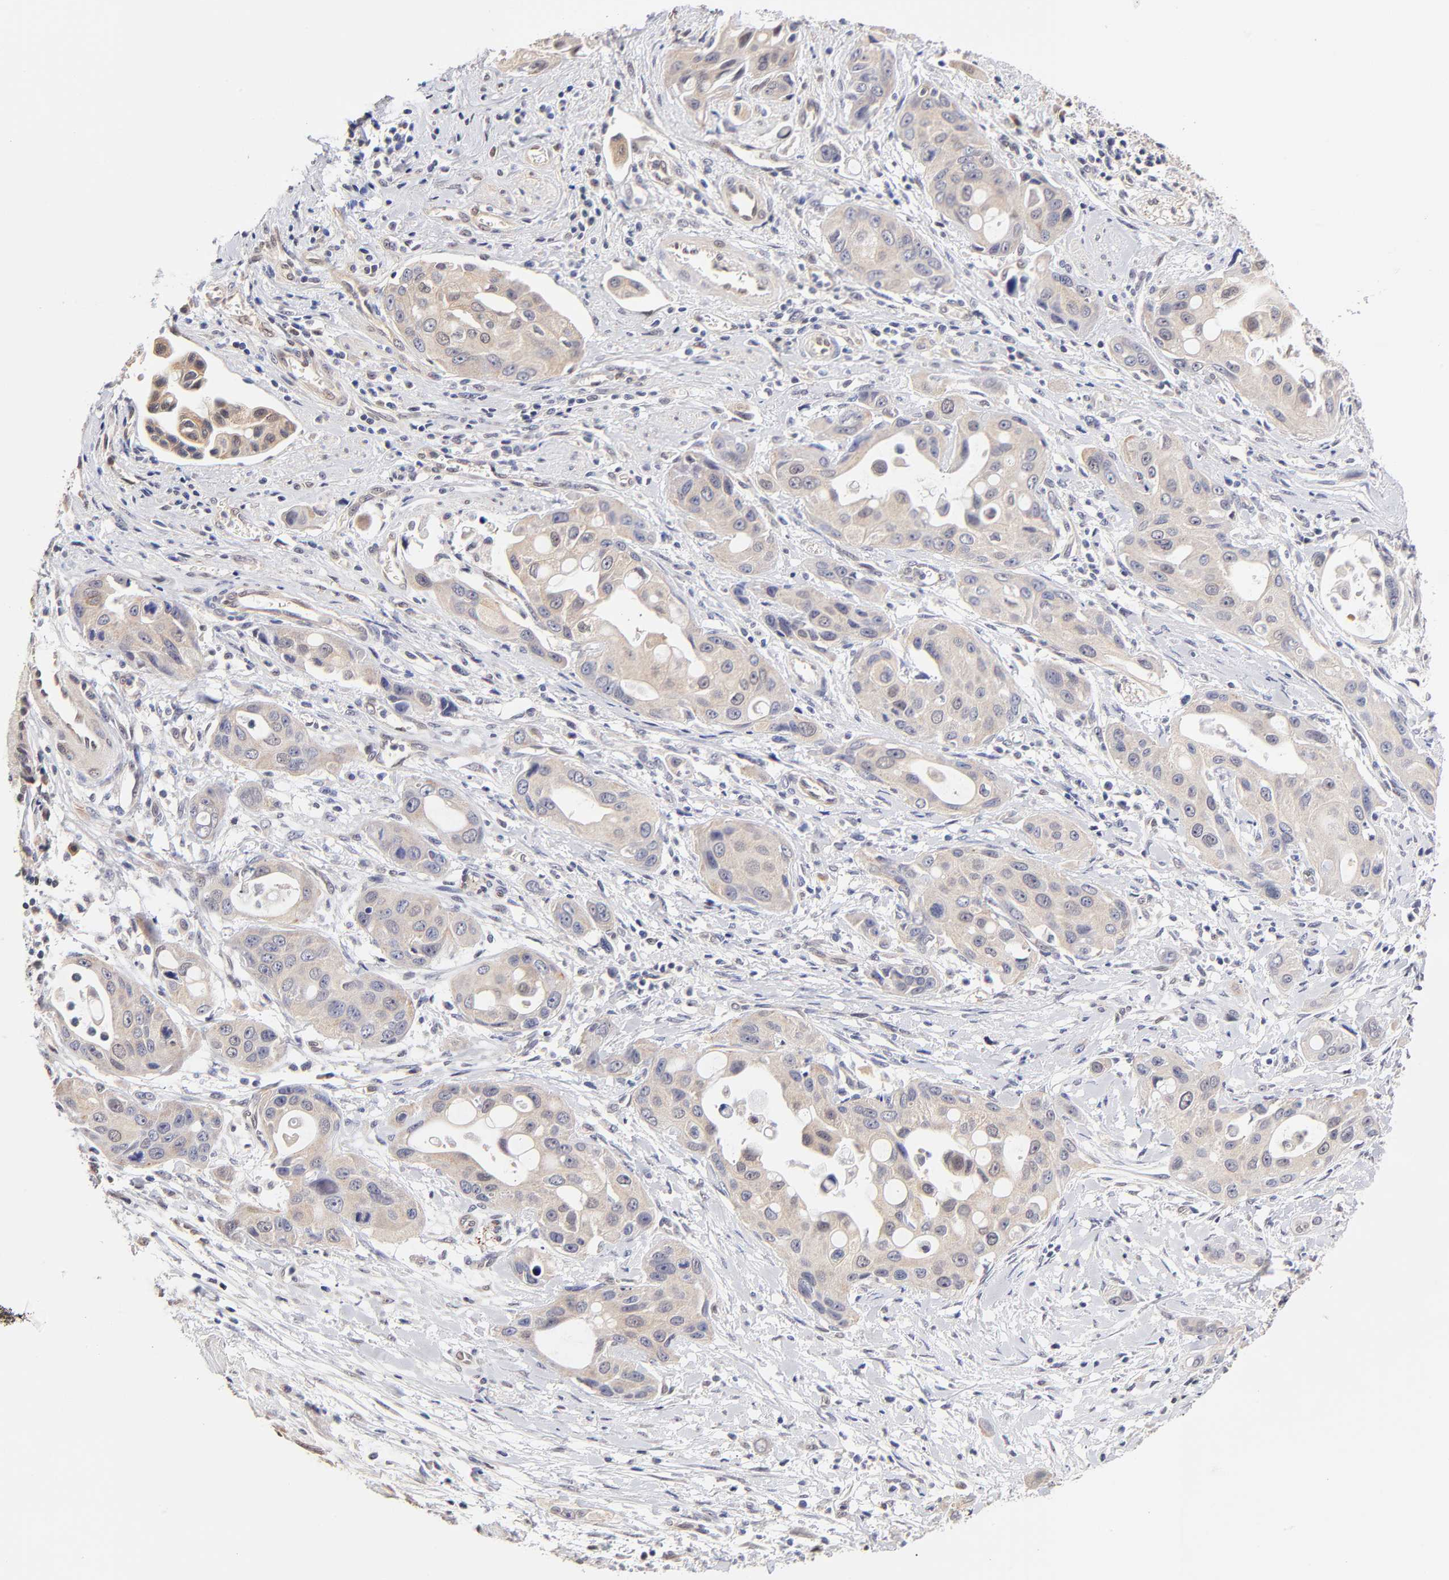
{"staining": {"intensity": "weak", "quantity": ">75%", "location": "cytoplasmic/membranous"}, "tissue": "pancreatic cancer", "cell_type": "Tumor cells", "image_type": "cancer", "snomed": [{"axis": "morphology", "description": "Adenocarcinoma, NOS"}, {"axis": "topography", "description": "Pancreas"}], "caption": "Protein expression analysis of adenocarcinoma (pancreatic) shows weak cytoplasmic/membranous positivity in about >75% of tumor cells. (DAB (3,3'-diaminobenzidine) = brown stain, brightfield microscopy at high magnification).", "gene": "ZNF10", "patient": {"sex": "female", "age": 60}}